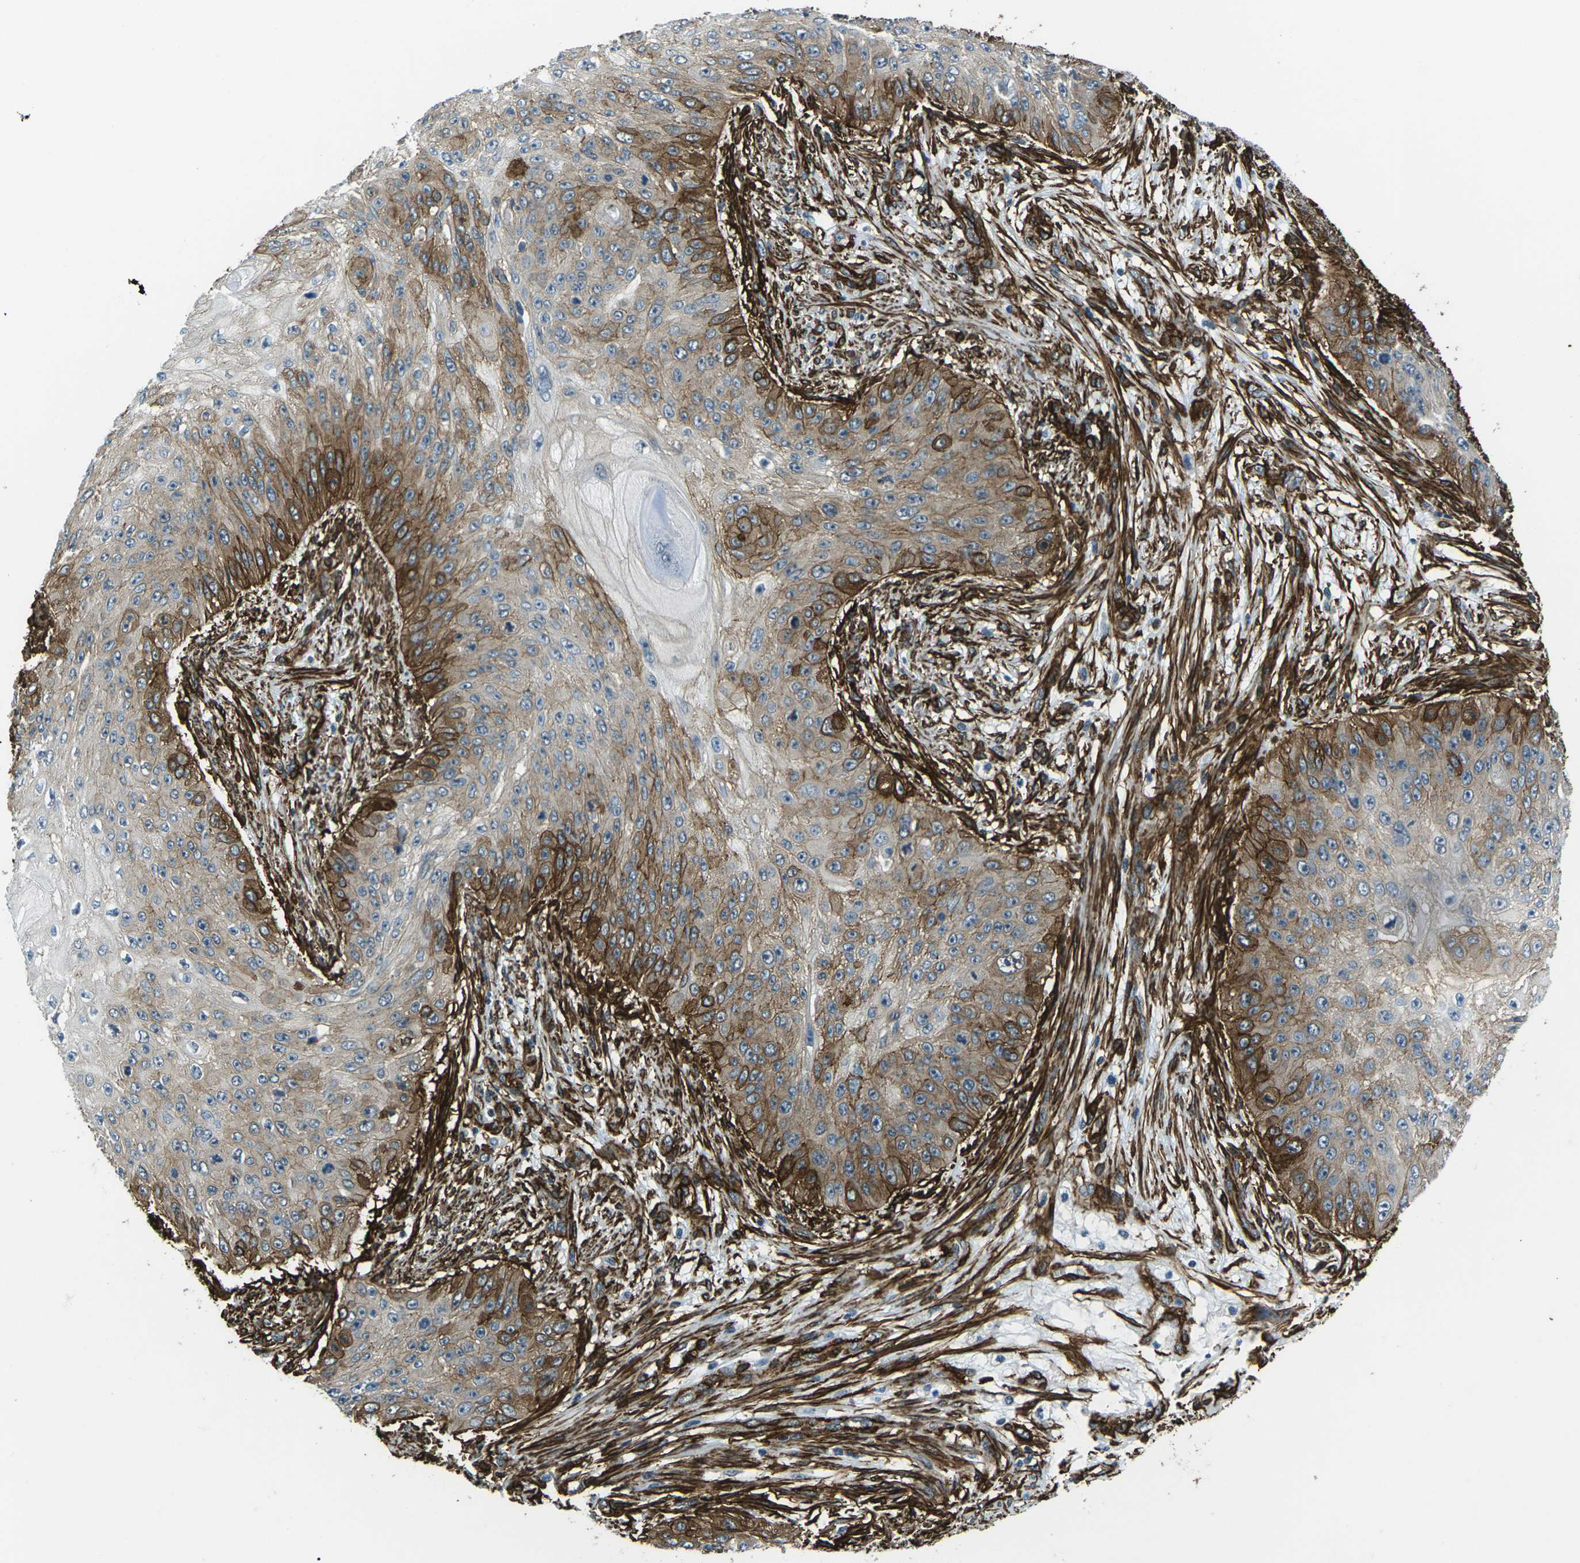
{"staining": {"intensity": "moderate", "quantity": "<25%", "location": "cytoplasmic/membranous"}, "tissue": "skin cancer", "cell_type": "Tumor cells", "image_type": "cancer", "snomed": [{"axis": "morphology", "description": "Squamous cell carcinoma, NOS"}, {"axis": "topography", "description": "Skin"}], "caption": "Human squamous cell carcinoma (skin) stained for a protein (brown) displays moderate cytoplasmic/membranous positive staining in approximately <25% of tumor cells.", "gene": "GRAMD1C", "patient": {"sex": "female", "age": 80}}